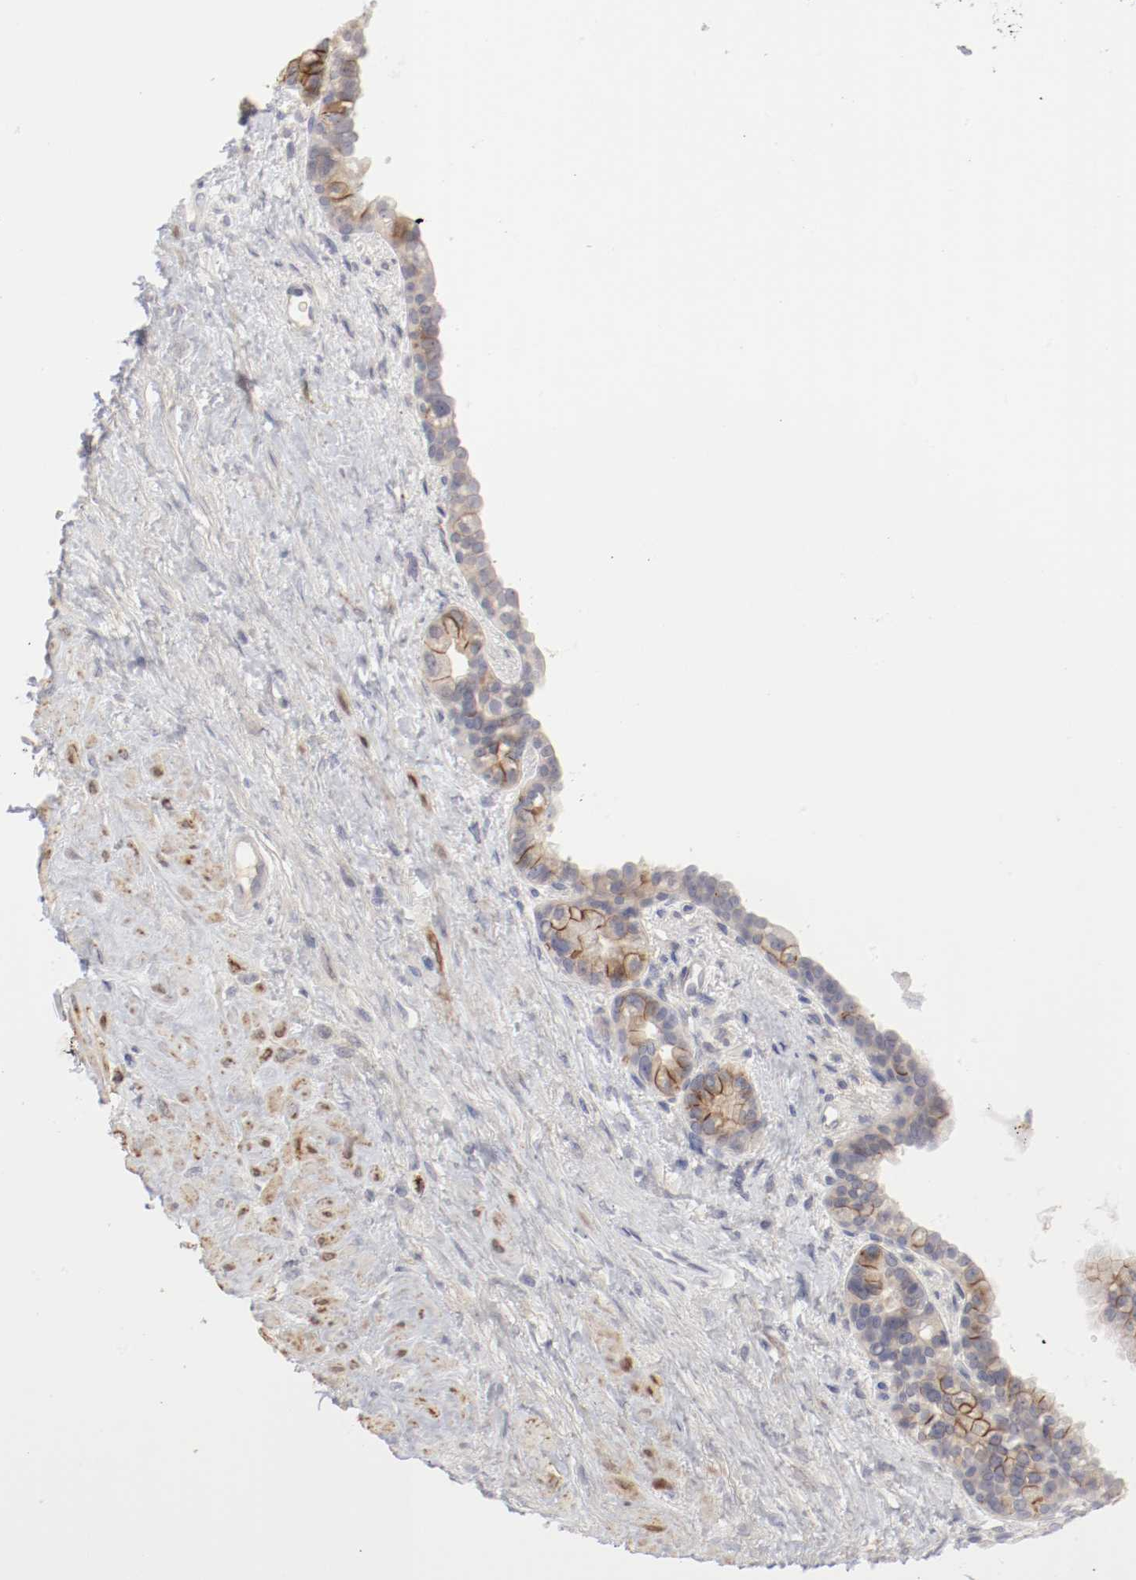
{"staining": {"intensity": "moderate", "quantity": "<25%", "location": "cytoplasmic/membranous"}, "tissue": "seminal vesicle", "cell_type": "Glandular cells", "image_type": "normal", "snomed": [{"axis": "morphology", "description": "Normal tissue, NOS"}, {"axis": "topography", "description": "Seminal veicle"}], "caption": "Glandular cells exhibit moderate cytoplasmic/membranous staining in about <25% of cells in benign seminal vesicle. (IHC, brightfield microscopy, high magnification).", "gene": "SH3BGR", "patient": {"sex": "male", "age": 61}}